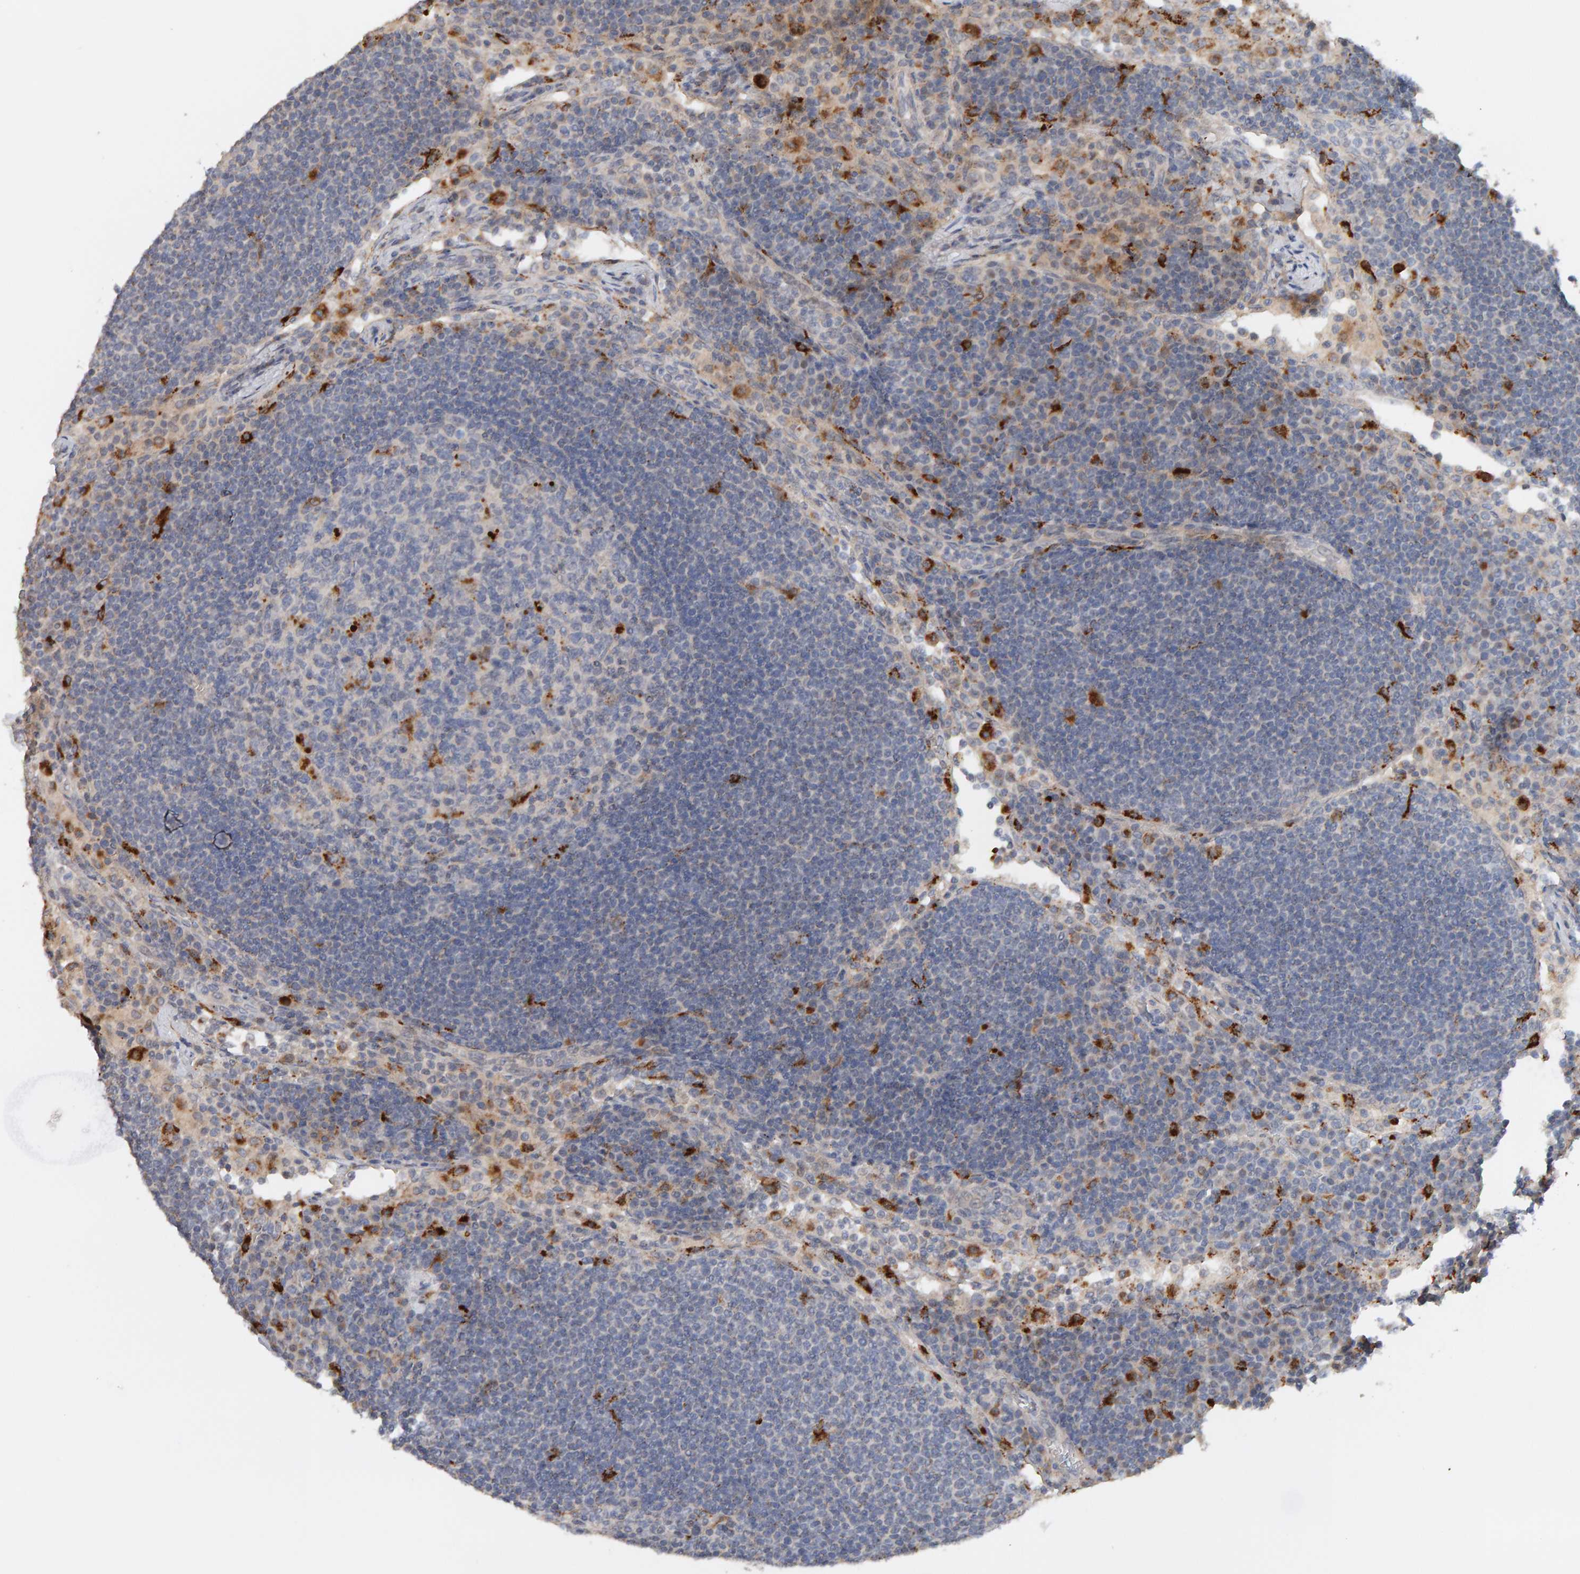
{"staining": {"intensity": "negative", "quantity": "none", "location": "none"}, "tissue": "lymph node", "cell_type": "Germinal center cells", "image_type": "normal", "snomed": [{"axis": "morphology", "description": "Normal tissue, NOS"}, {"axis": "topography", "description": "Lymph node"}], "caption": "An image of lymph node stained for a protein reveals no brown staining in germinal center cells.", "gene": "IPPK", "patient": {"sex": "female", "age": 53}}